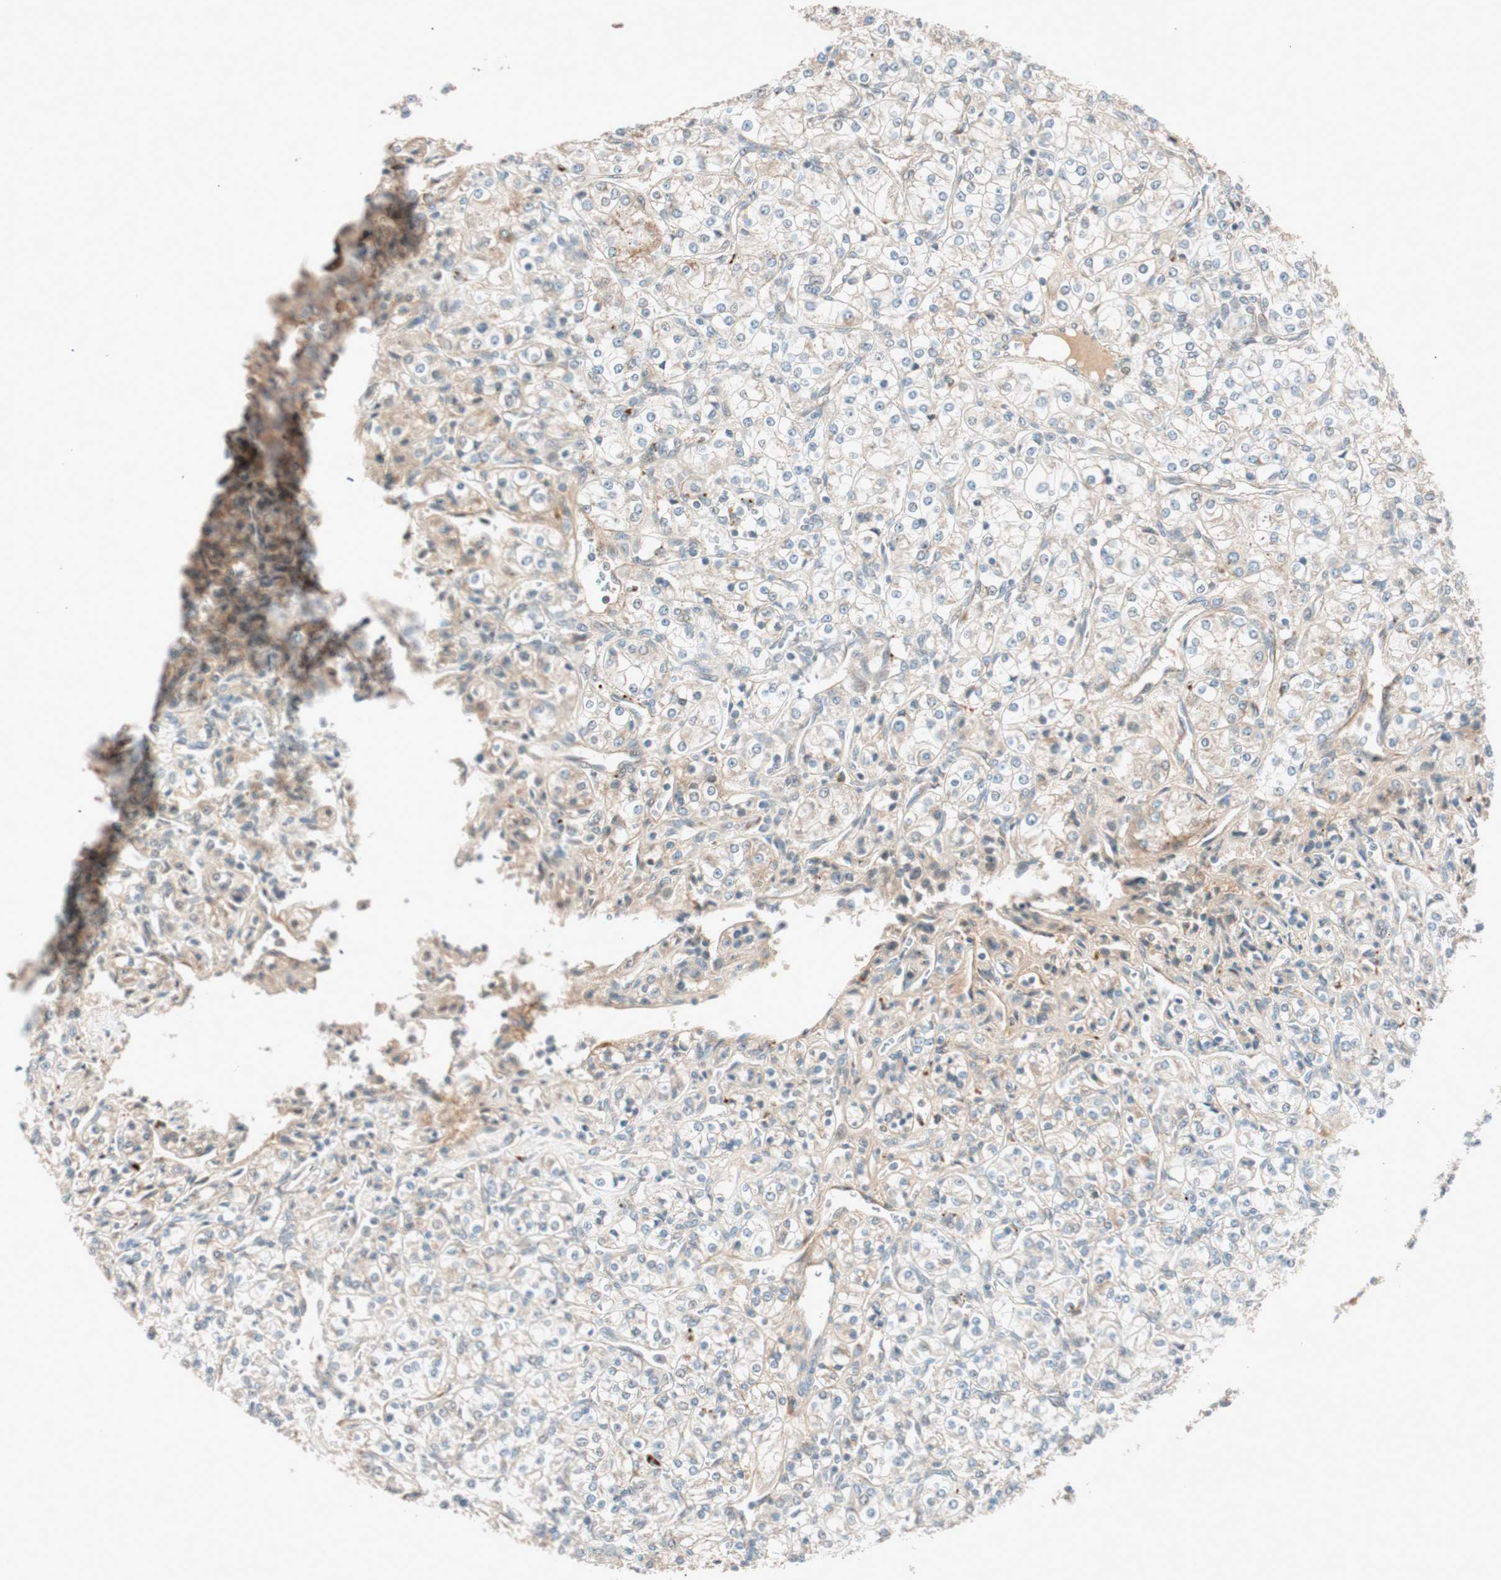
{"staining": {"intensity": "negative", "quantity": "none", "location": "none"}, "tissue": "renal cancer", "cell_type": "Tumor cells", "image_type": "cancer", "snomed": [{"axis": "morphology", "description": "Adenocarcinoma, NOS"}, {"axis": "topography", "description": "Kidney"}], "caption": "Histopathology image shows no protein expression in tumor cells of adenocarcinoma (renal) tissue.", "gene": "EPHA6", "patient": {"sex": "male", "age": 77}}